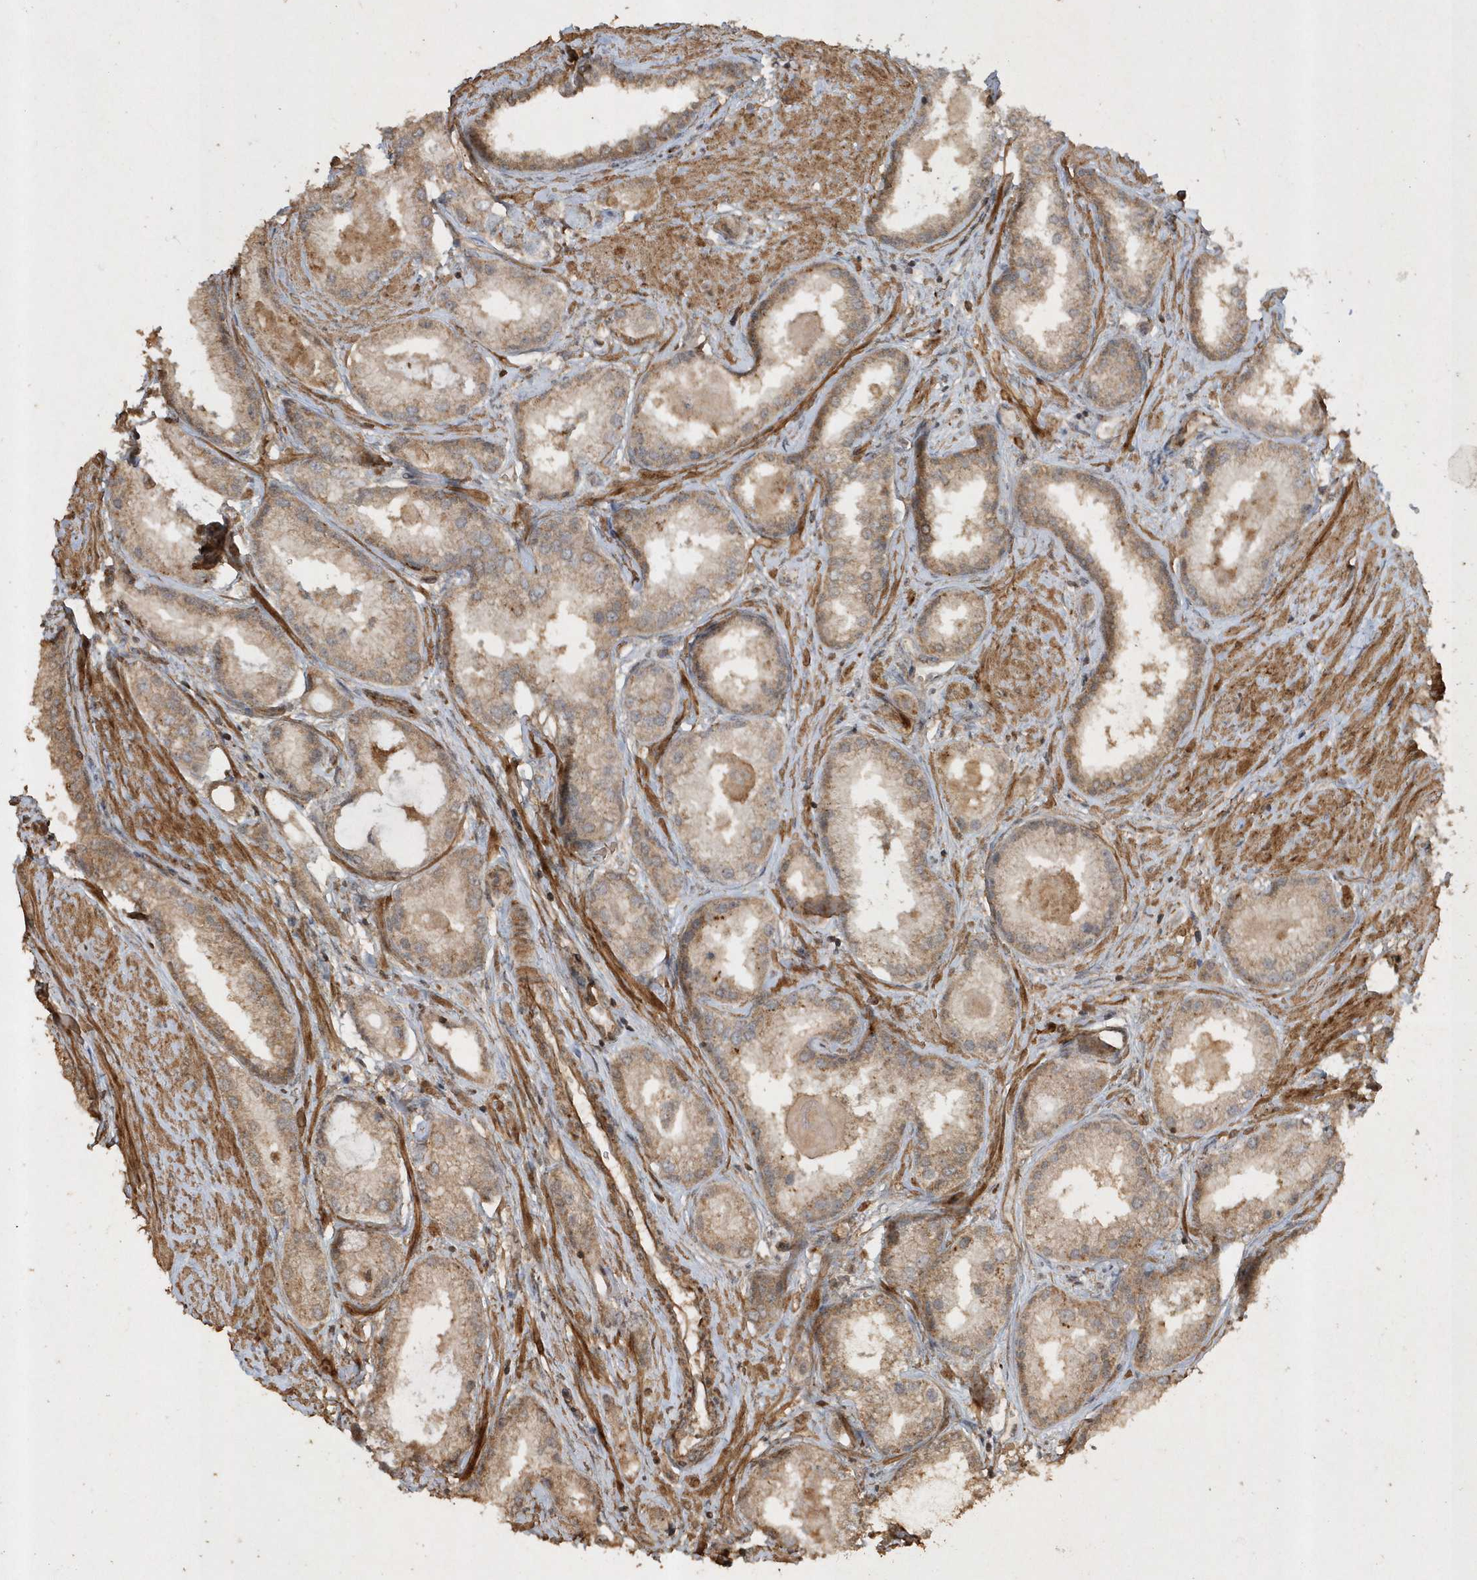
{"staining": {"intensity": "moderate", "quantity": ">75%", "location": "cytoplasmic/membranous"}, "tissue": "prostate cancer", "cell_type": "Tumor cells", "image_type": "cancer", "snomed": [{"axis": "morphology", "description": "Adenocarcinoma, Low grade"}, {"axis": "topography", "description": "Prostate"}], "caption": "High-power microscopy captured an immunohistochemistry micrograph of prostate cancer (low-grade adenocarcinoma), revealing moderate cytoplasmic/membranous positivity in approximately >75% of tumor cells.", "gene": "AVPI1", "patient": {"sex": "male", "age": 63}}